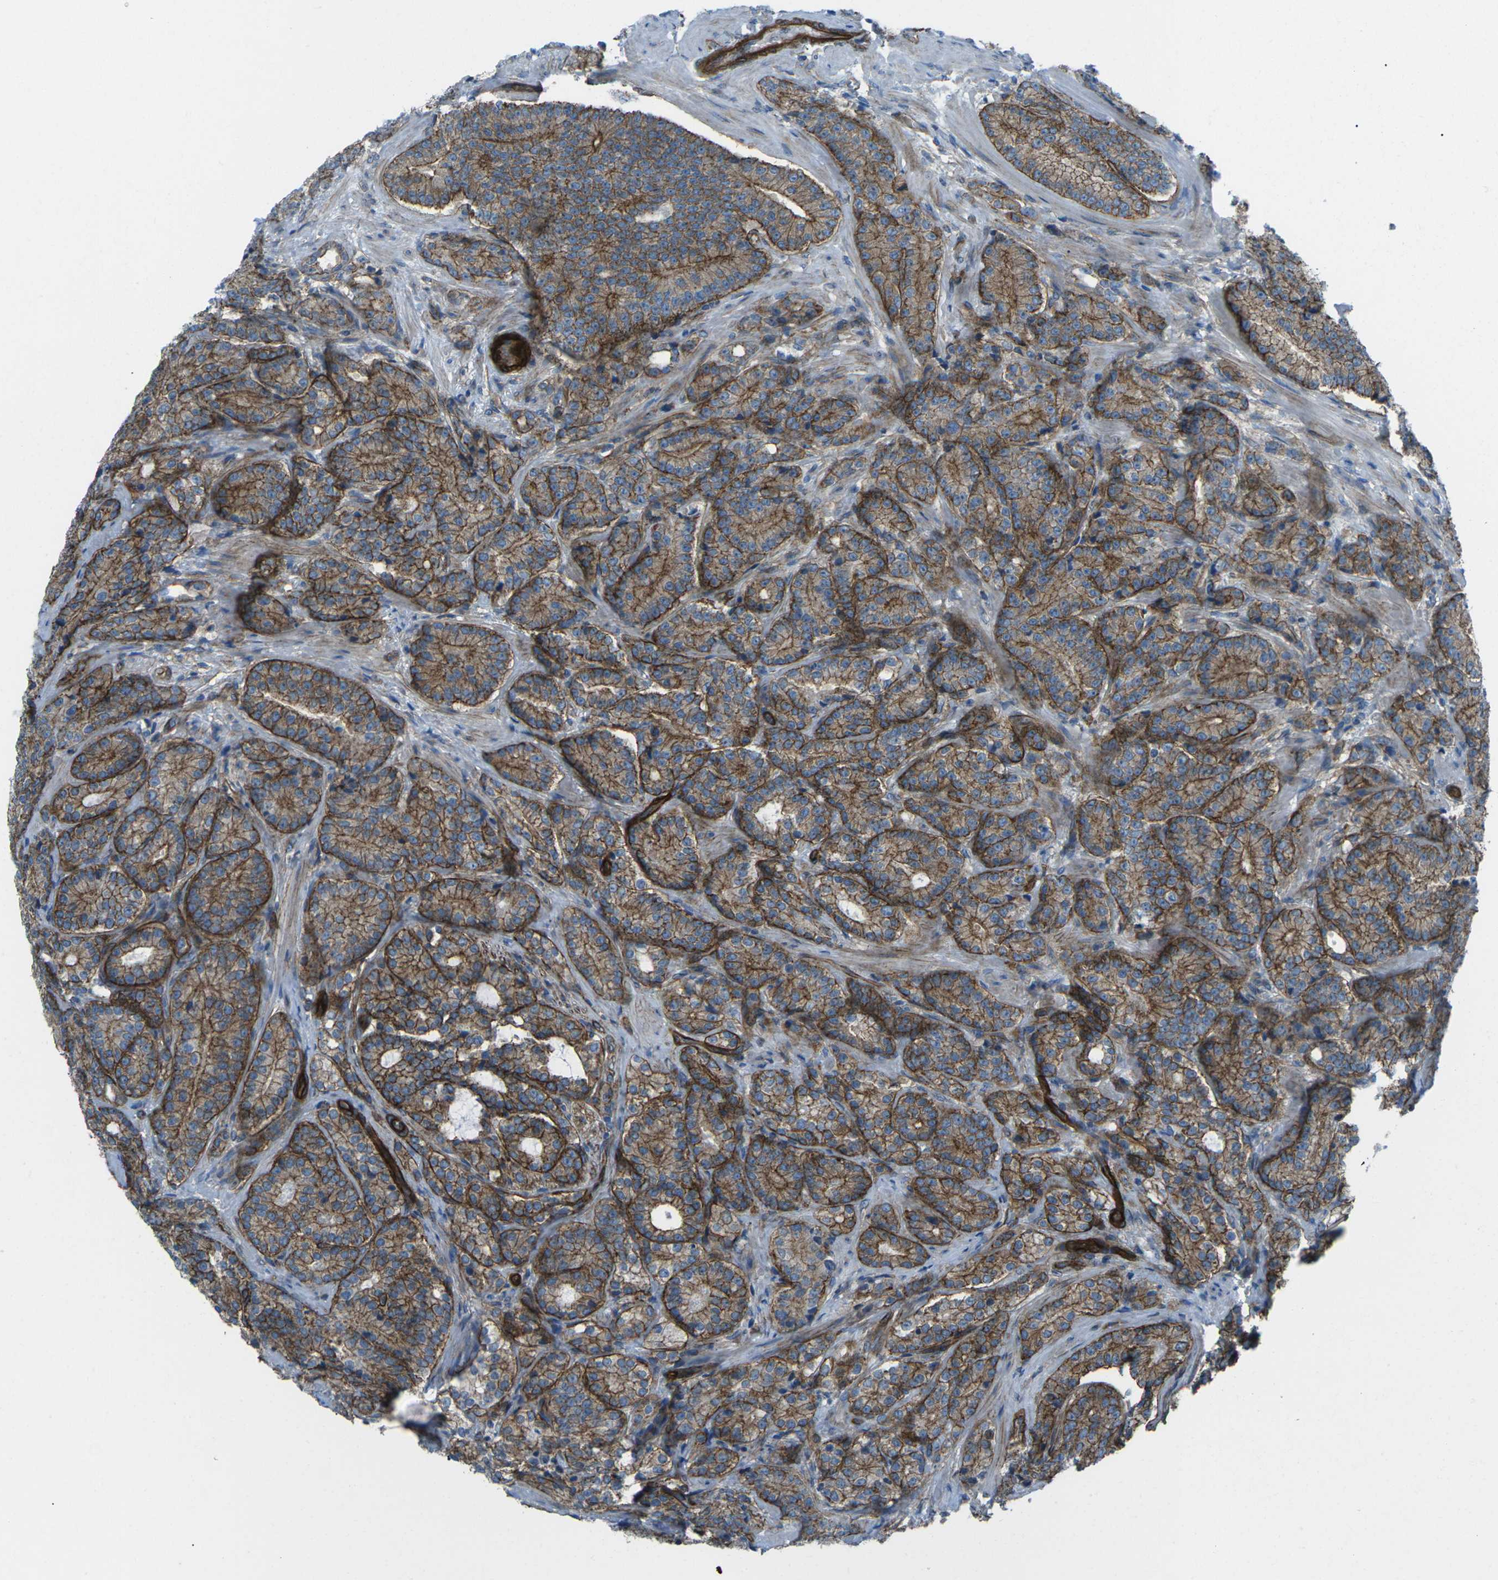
{"staining": {"intensity": "strong", "quantity": "25%-75%", "location": "cytoplasmic/membranous"}, "tissue": "prostate cancer", "cell_type": "Tumor cells", "image_type": "cancer", "snomed": [{"axis": "morphology", "description": "Adenocarcinoma, High grade"}, {"axis": "topography", "description": "Prostate"}], "caption": "IHC photomicrograph of prostate adenocarcinoma (high-grade) stained for a protein (brown), which shows high levels of strong cytoplasmic/membranous expression in approximately 25%-75% of tumor cells.", "gene": "UTRN", "patient": {"sex": "male", "age": 61}}